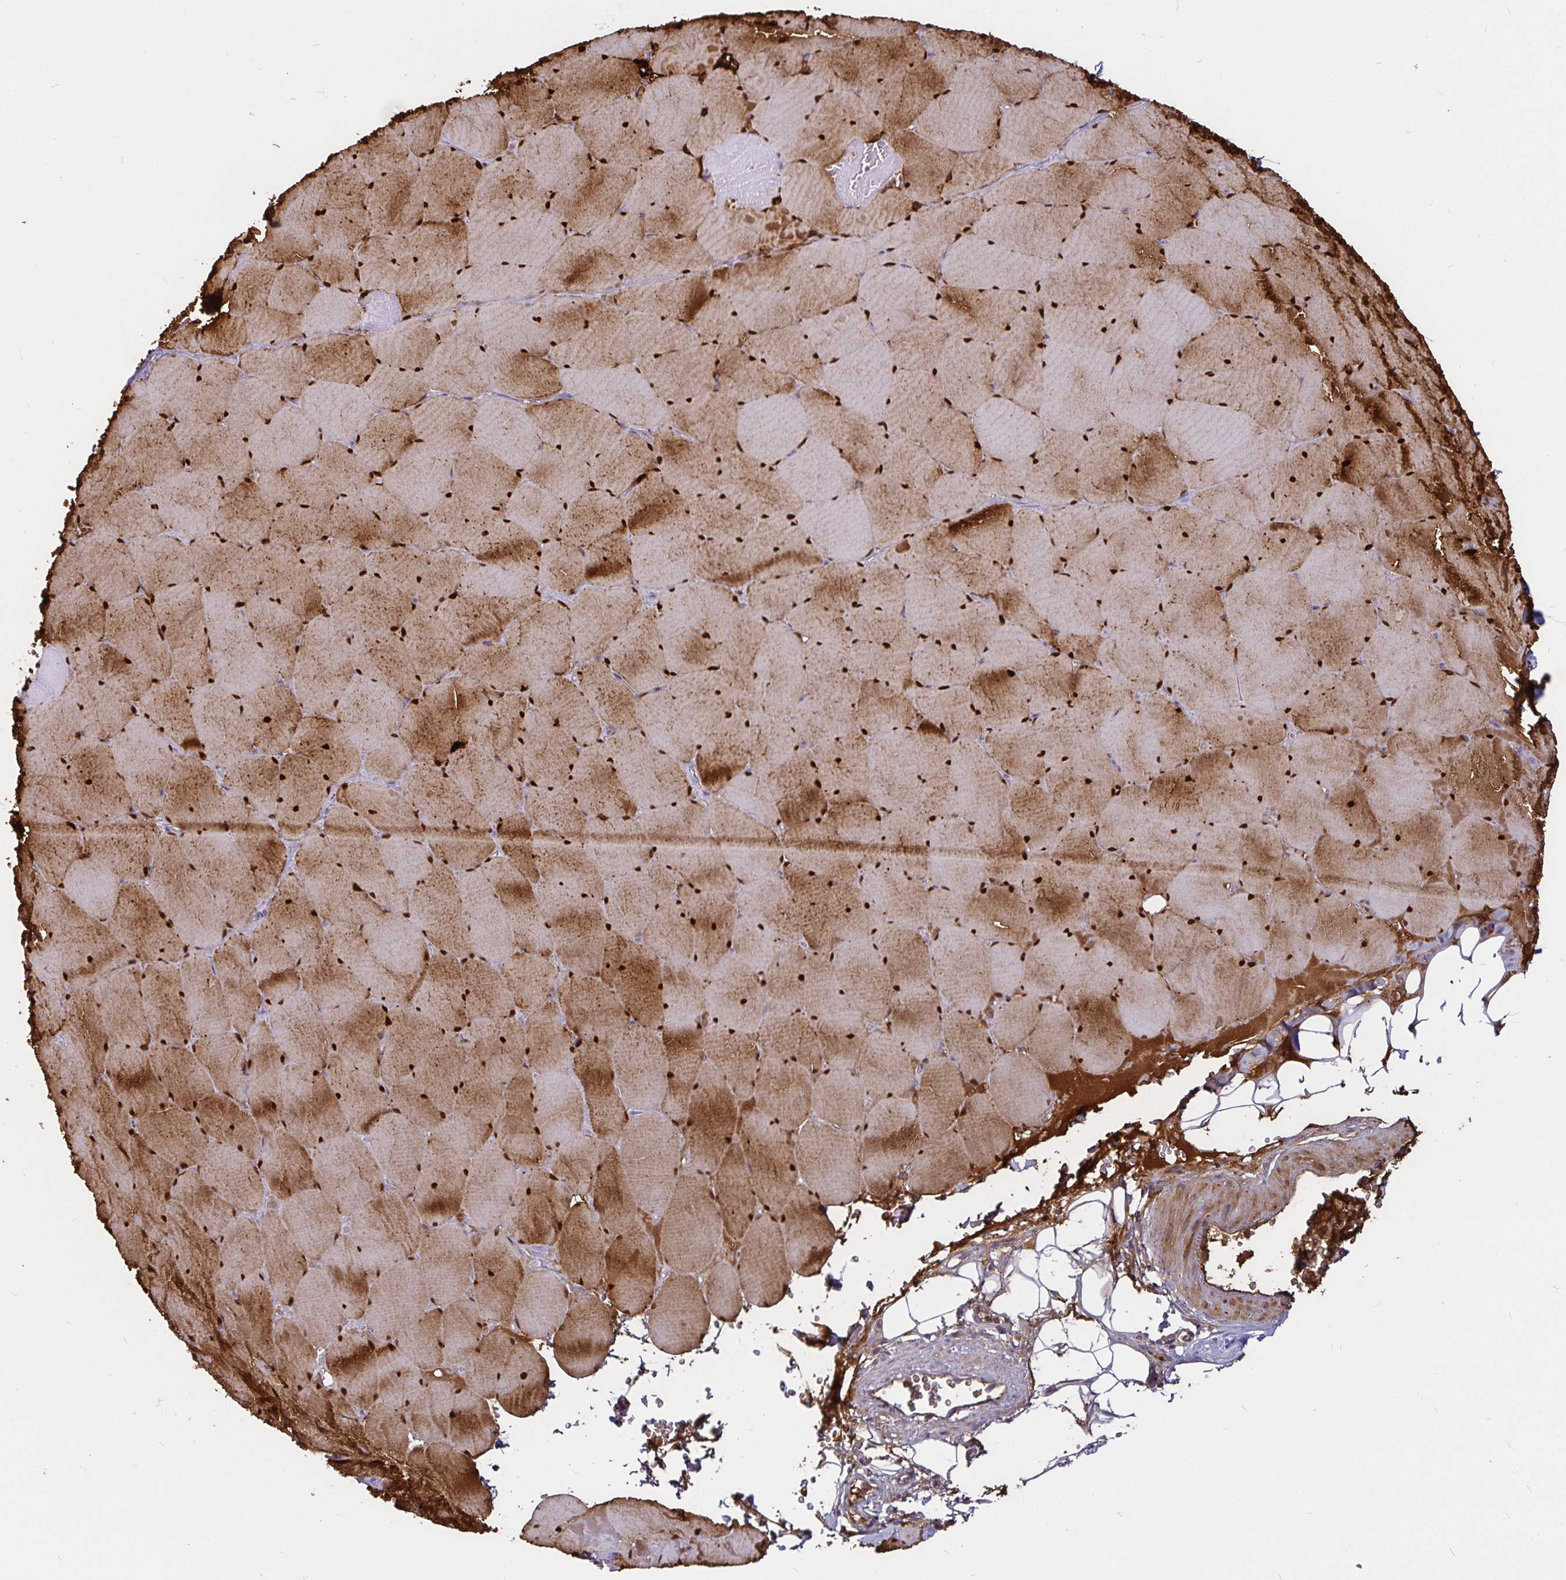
{"staining": {"intensity": "moderate", "quantity": ">75%", "location": "cytoplasmic/membranous,nuclear"}, "tissue": "skeletal muscle", "cell_type": "Myocytes", "image_type": "normal", "snomed": [{"axis": "morphology", "description": "Normal tissue, NOS"}, {"axis": "topography", "description": "Skeletal muscle"}, {"axis": "topography", "description": "Head-Neck"}], "caption": "Benign skeletal muscle displays moderate cytoplasmic/membranous,nuclear positivity in about >75% of myocytes, visualized by immunohistochemistry.", "gene": "PGAM2", "patient": {"sex": "male", "age": 66}}